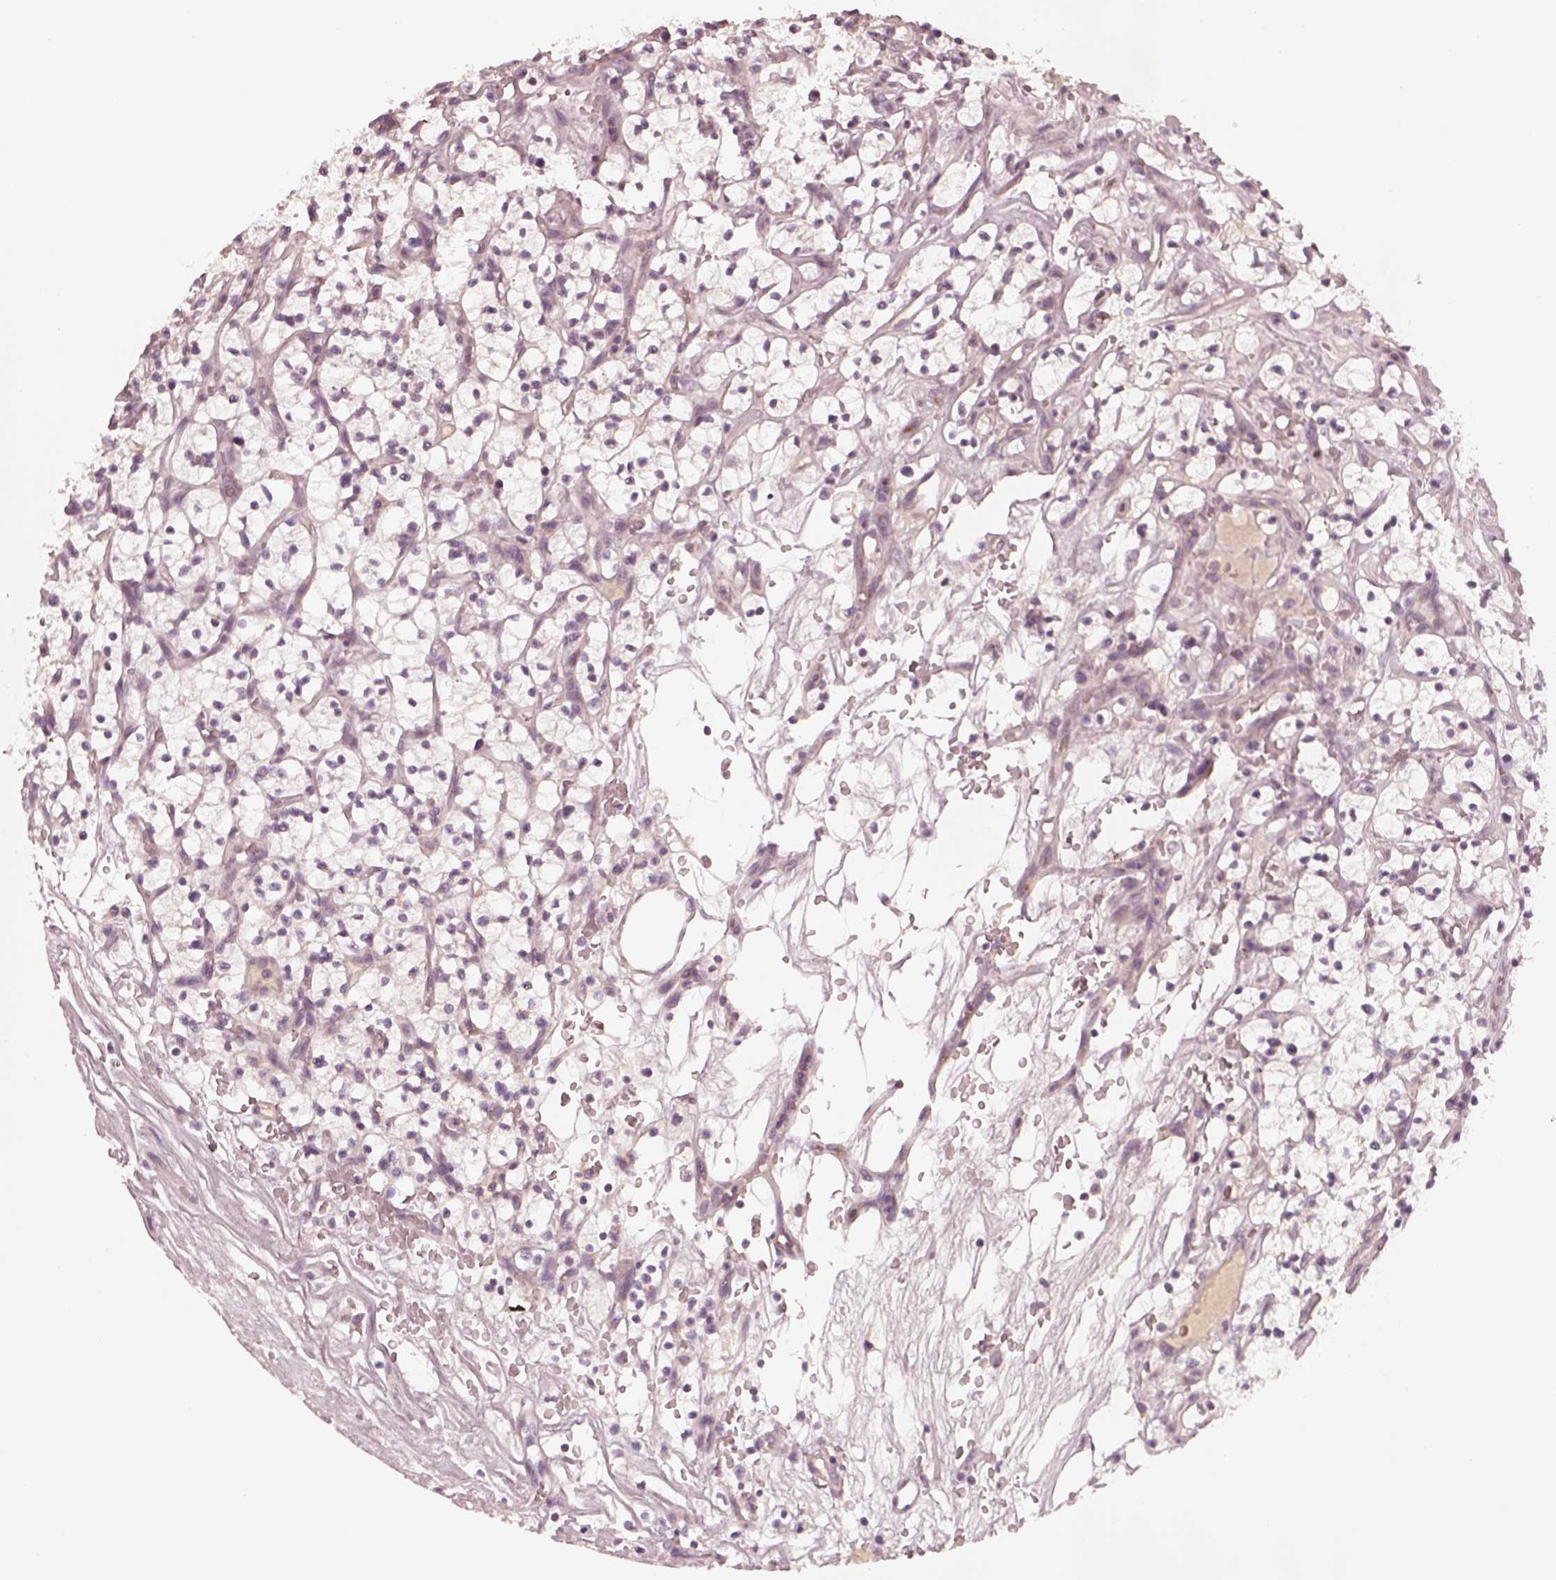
{"staining": {"intensity": "negative", "quantity": "none", "location": "none"}, "tissue": "renal cancer", "cell_type": "Tumor cells", "image_type": "cancer", "snomed": [{"axis": "morphology", "description": "Adenocarcinoma, NOS"}, {"axis": "topography", "description": "Kidney"}], "caption": "Immunohistochemistry (IHC) photomicrograph of human renal adenocarcinoma stained for a protein (brown), which exhibits no expression in tumor cells. (IHC, brightfield microscopy, high magnification).", "gene": "SDCBP2", "patient": {"sex": "female", "age": 64}}